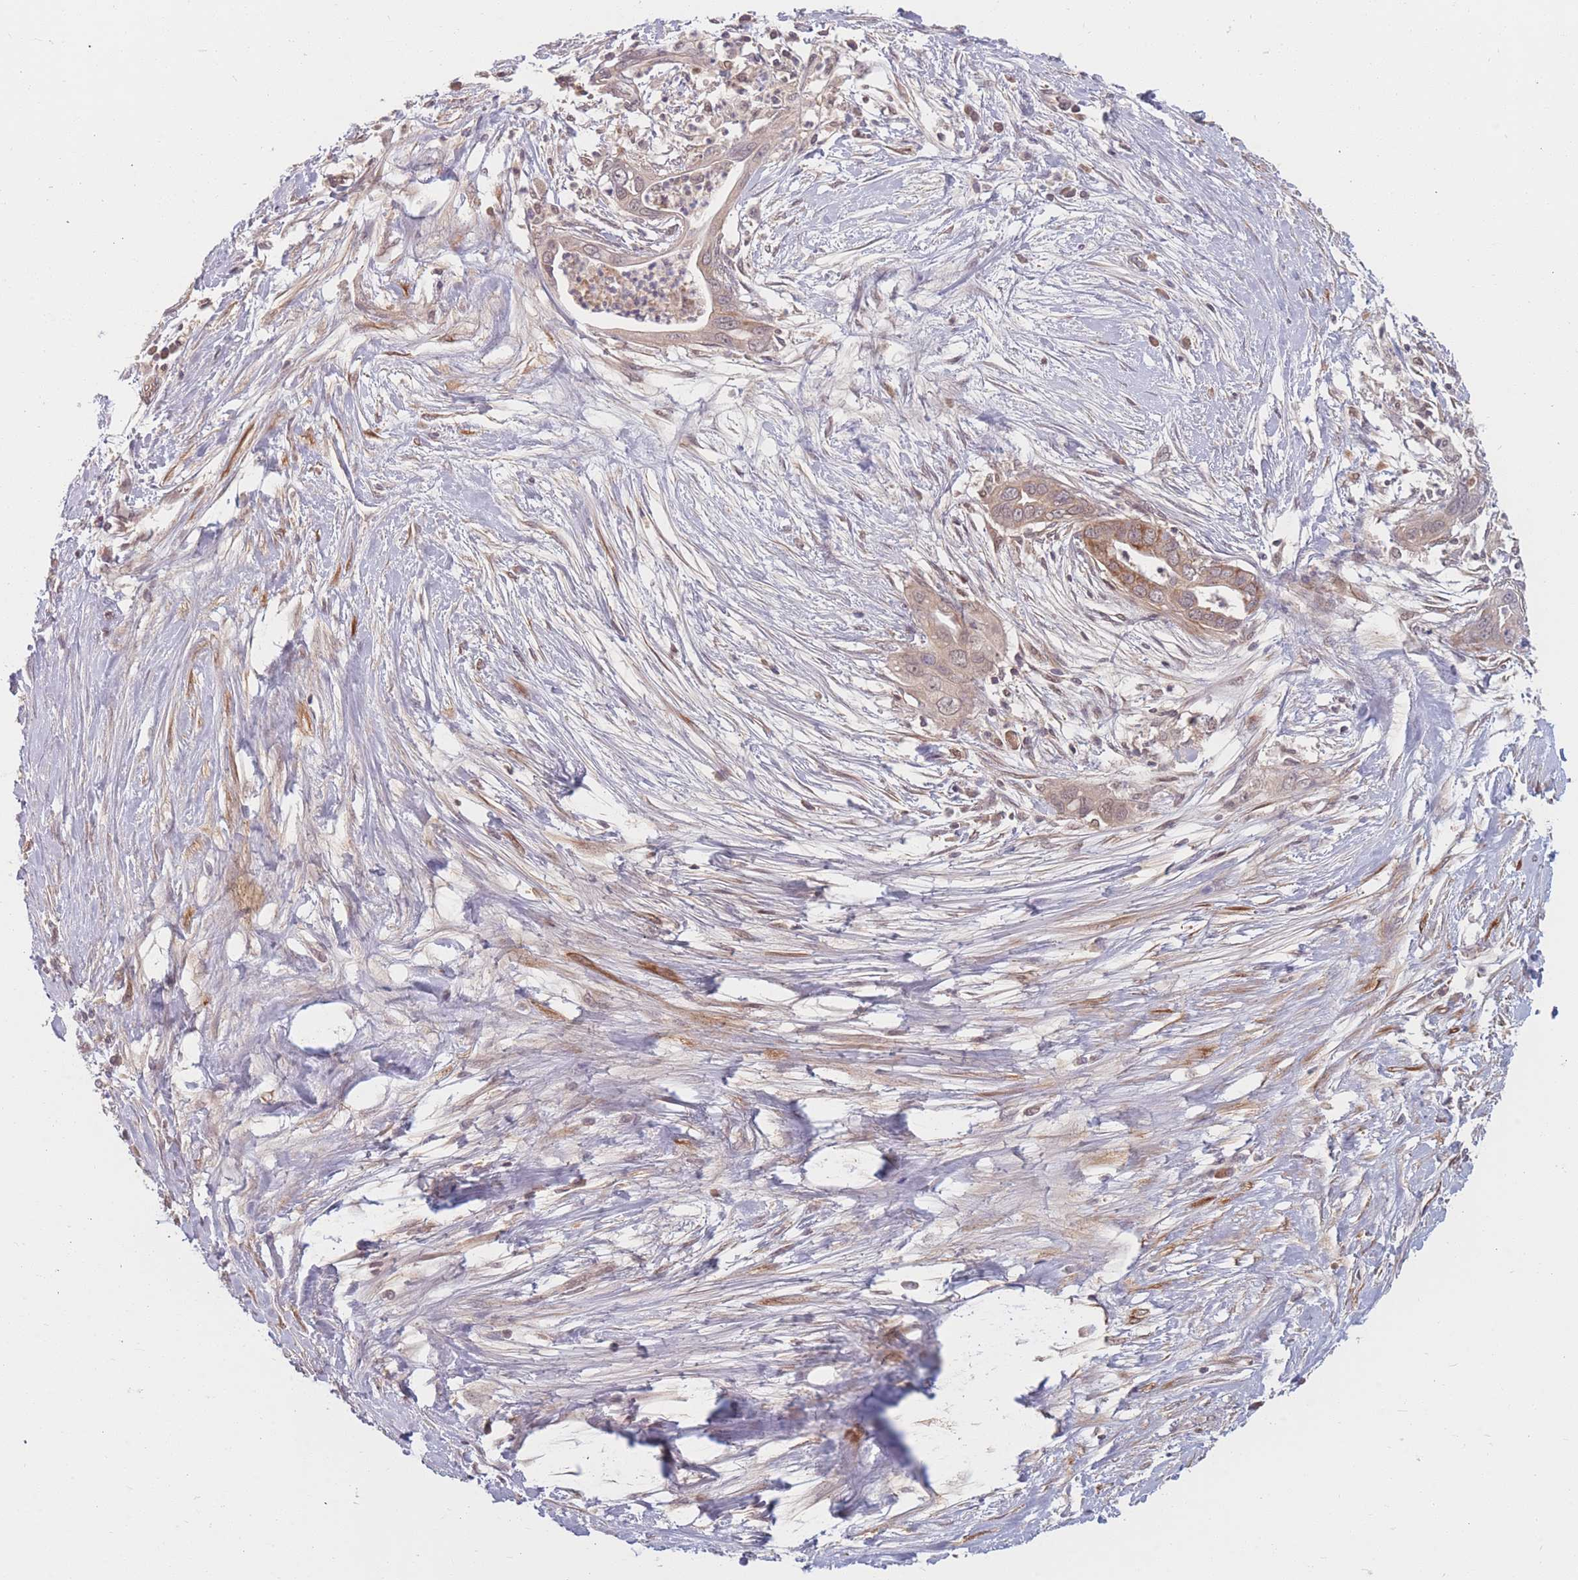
{"staining": {"intensity": "moderate", "quantity": ">75%", "location": "cytoplasmic/membranous"}, "tissue": "pancreatic cancer", "cell_type": "Tumor cells", "image_type": "cancer", "snomed": [{"axis": "morphology", "description": "Adenocarcinoma, NOS"}, {"axis": "topography", "description": "Pancreas"}], "caption": "Human adenocarcinoma (pancreatic) stained with a brown dye displays moderate cytoplasmic/membranous positive expression in about >75% of tumor cells.", "gene": "FAM153A", "patient": {"sex": "male", "age": 75}}